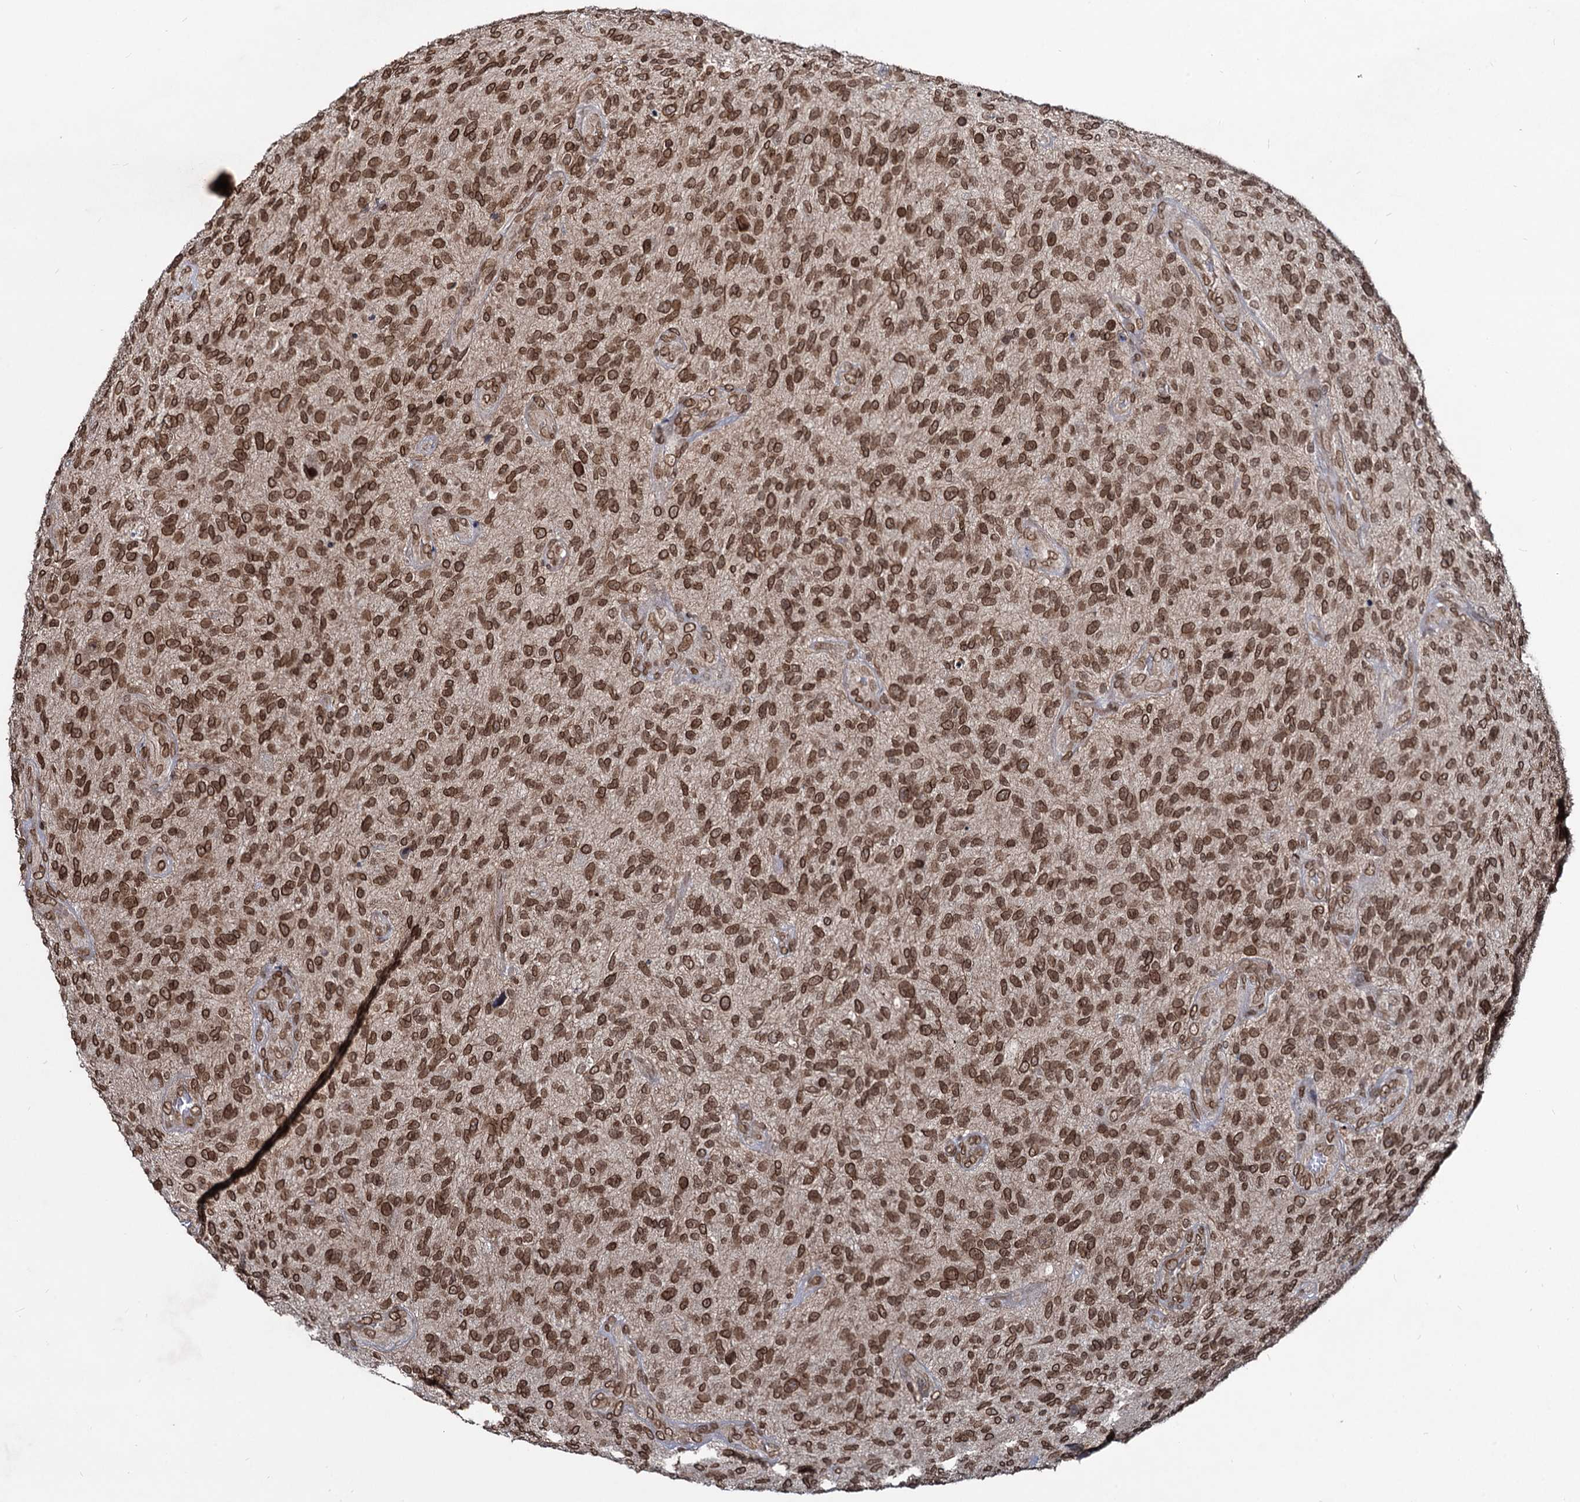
{"staining": {"intensity": "strong", "quantity": ">75%", "location": "cytoplasmic/membranous,nuclear"}, "tissue": "glioma", "cell_type": "Tumor cells", "image_type": "cancer", "snomed": [{"axis": "morphology", "description": "Glioma, malignant, High grade"}, {"axis": "topography", "description": "Brain"}], "caption": "Immunohistochemical staining of glioma demonstrates strong cytoplasmic/membranous and nuclear protein staining in about >75% of tumor cells.", "gene": "RNF6", "patient": {"sex": "male", "age": 47}}